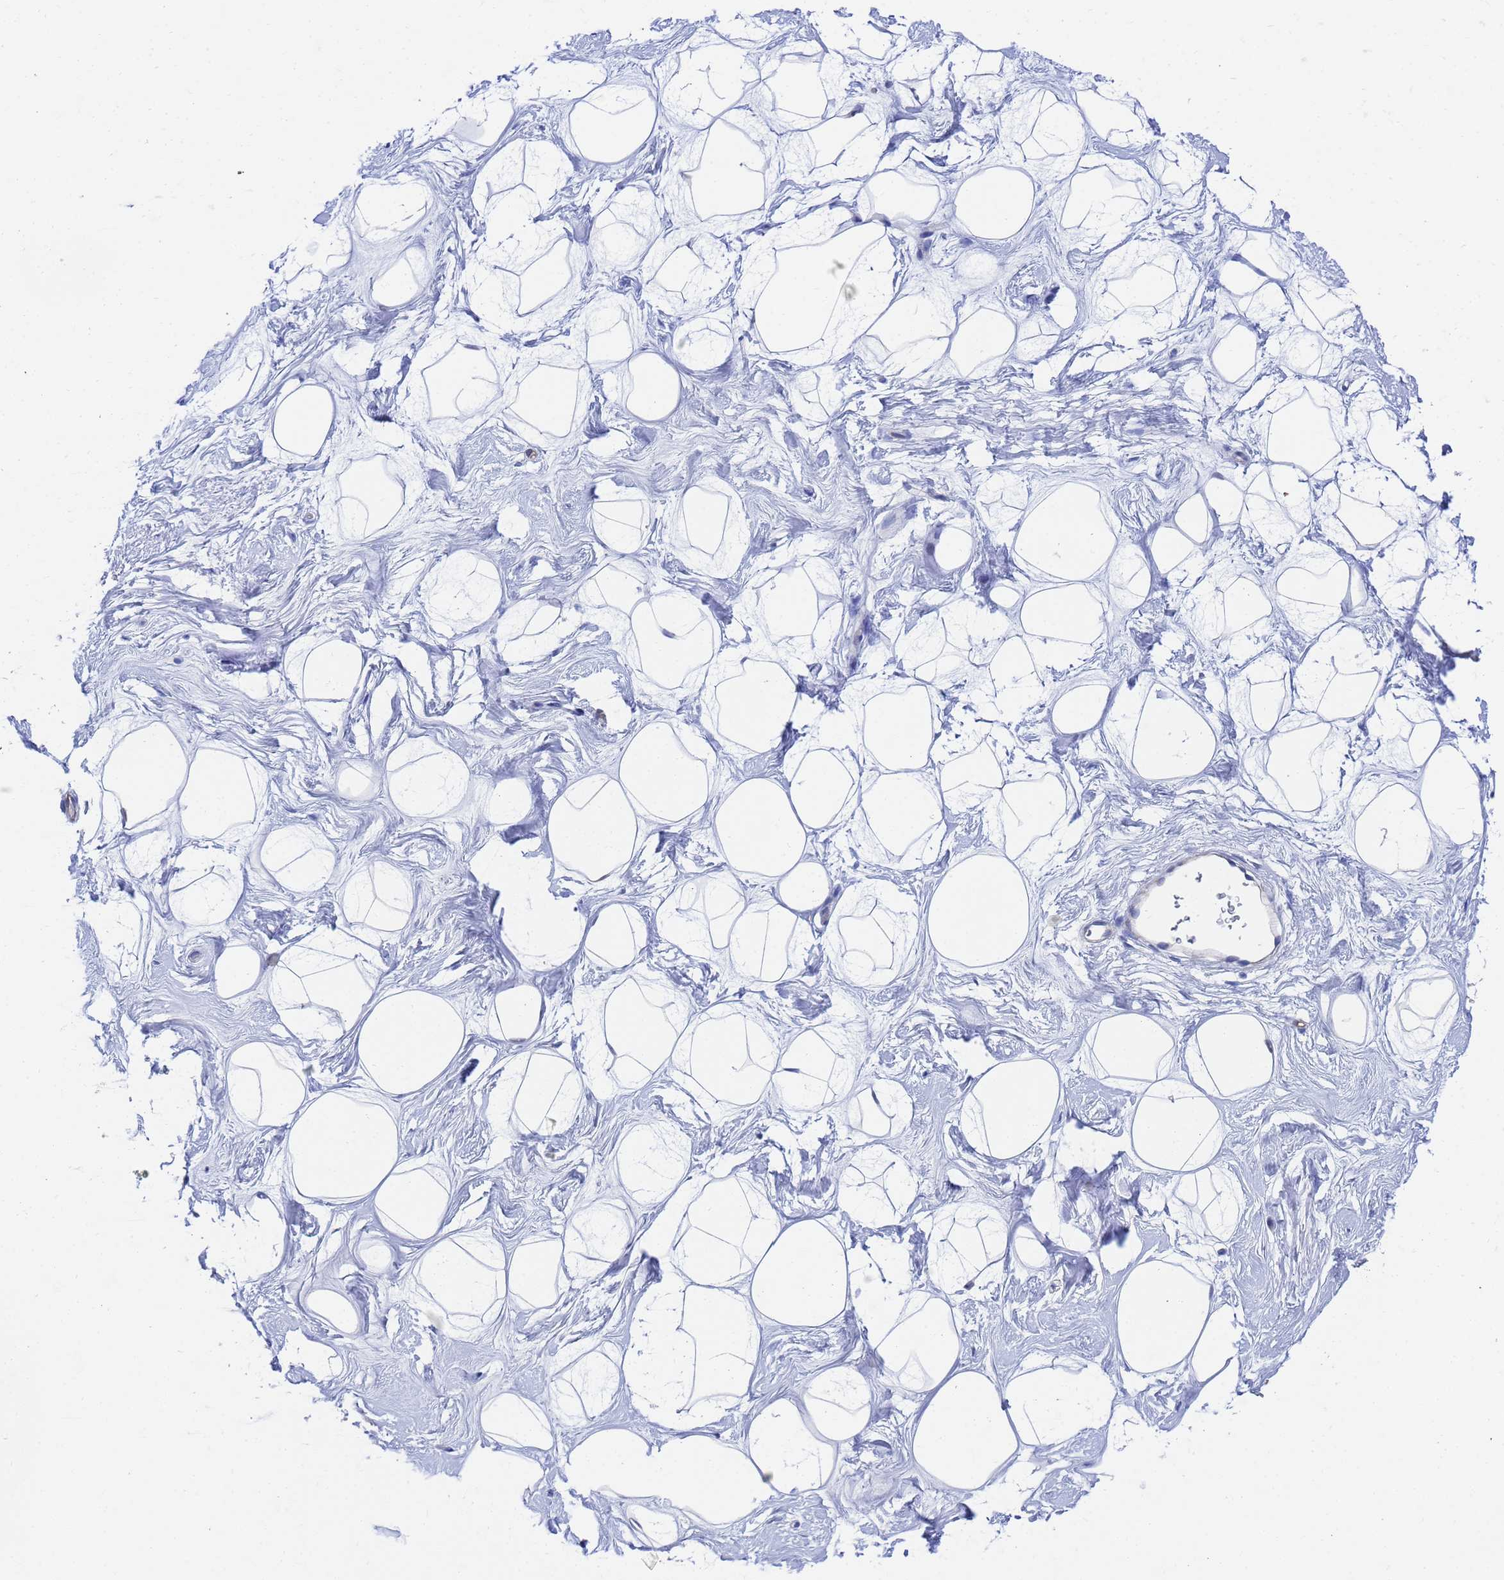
{"staining": {"intensity": "negative", "quantity": "none", "location": "none"}, "tissue": "breast", "cell_type": "Adipocytes", "image_type": "normal", "snomed": [{"axis": "morphology", "description": "Normal tissue, NOS"}, {"axis": "morphology", "description": "Adenoma, NOS"}, {"axis": "topography", "description": "Breast"}], "caption": "IHC histopathology image of benign breast stained for a protein (brown), which demonstrates no expression in adipocytes.", "gene": "GCHFR", "patient": {"sex": "female", "age": 23}}